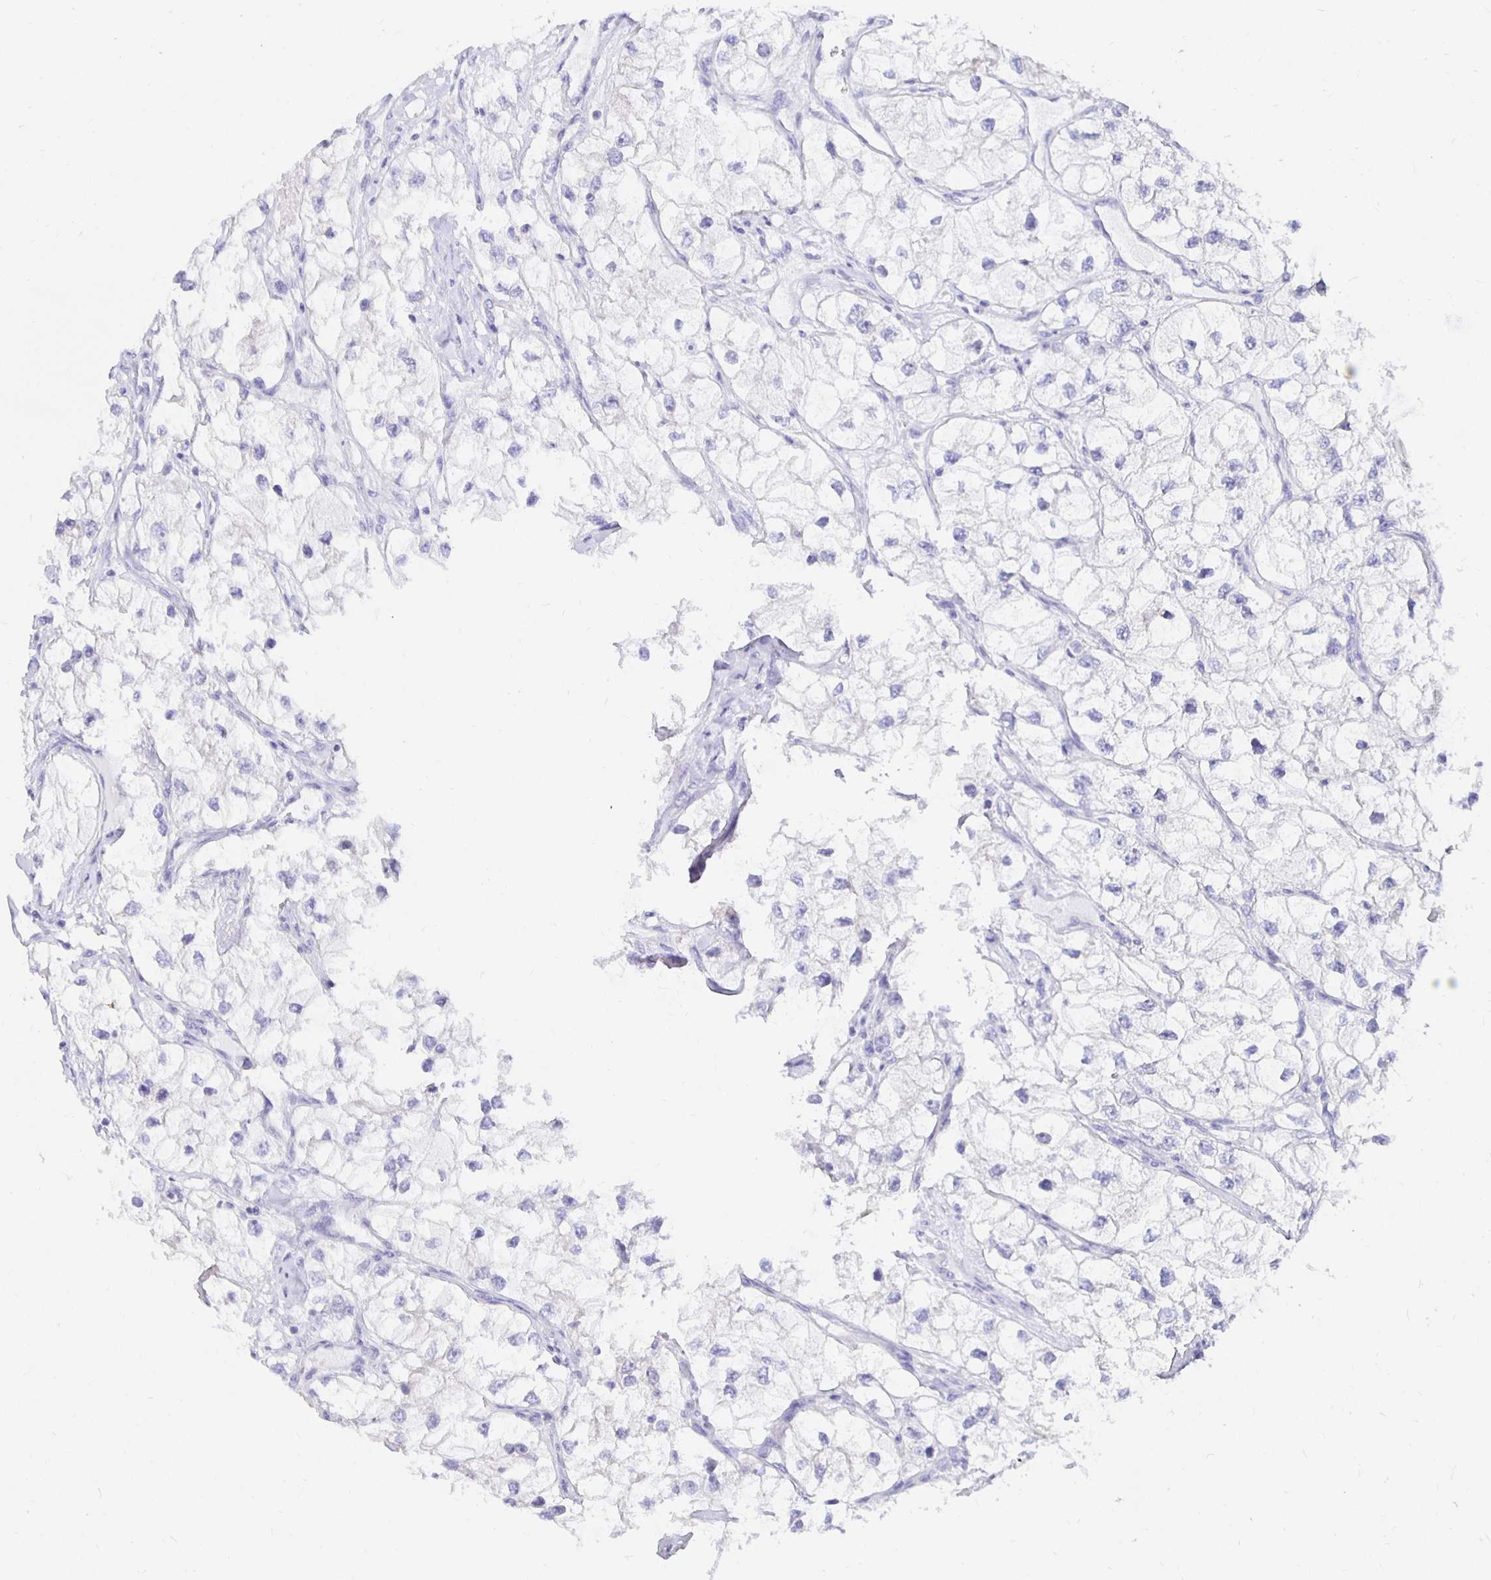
{"staining": {"intensity": "negative", "quantity": "none", "location": "none"}, "tissue": "renal cancer", "cell_type": "Tumor cells", "image_type": "cancer", "snomed": [{"axis": "morphology", "description": "Adenocarcinoma, NOS"}, {"axis": "topography", "description": "Kidney"}], "caption": "High power microscopy image of an immunohistochemistry micrograph of renal adenocarcinoma, revealing no significant expression in tumor cells. Brightfield microscopy of immunohistochemistry (IHC) stained with DAB (3,3'-diaminobenzidine) (brown) and hematoxylin (blue), captured at high magnification.", "gene": "UMOD", "patient": {"sex": "male", "age": 59}}